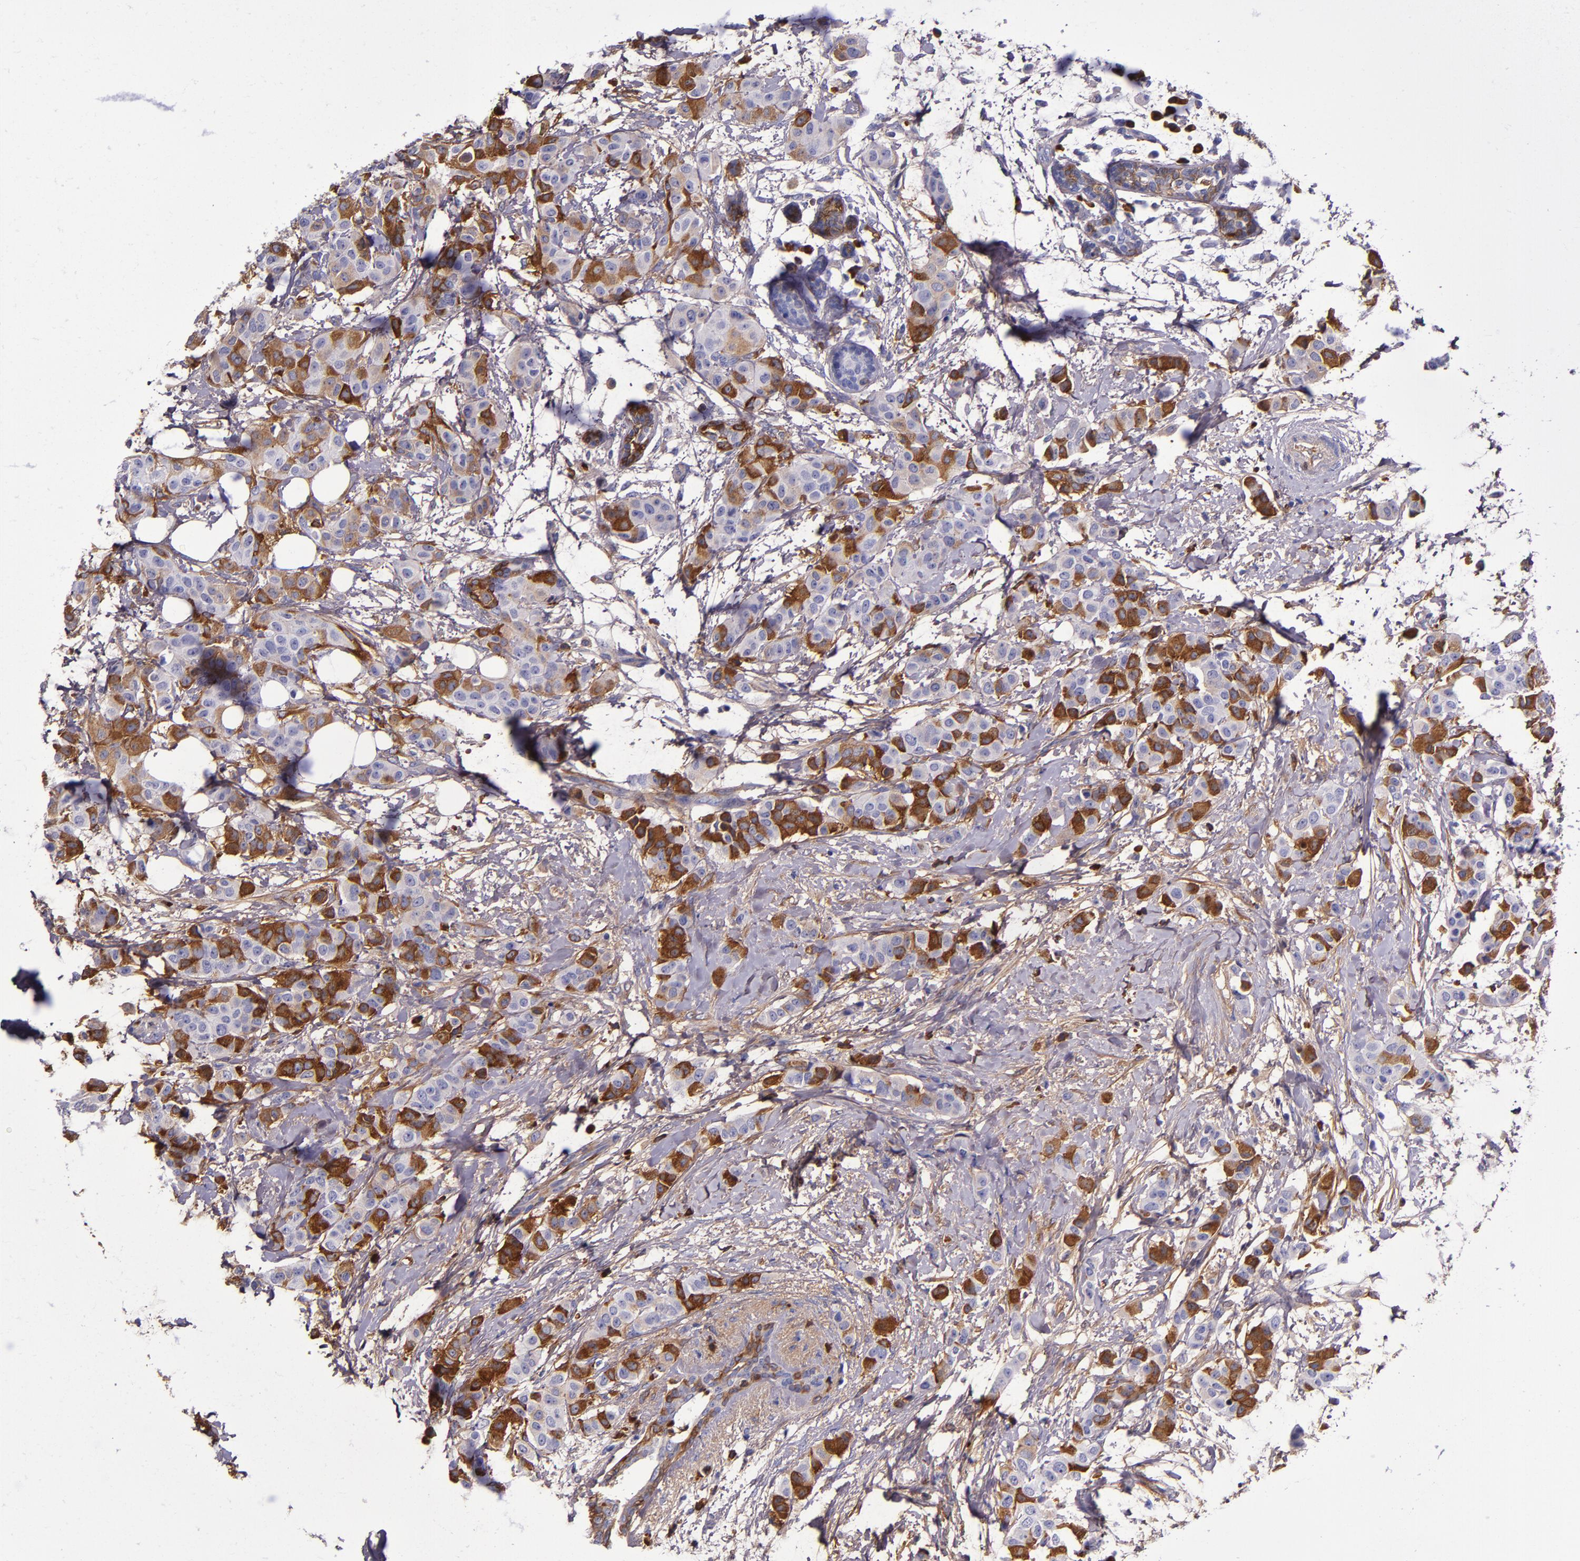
{"staining": {"intensity": "strong", "quantity": "<25%", "location": "cytoplasmic/membranous"}, "tissue": "breast cancer", "cell_type": "Tumor cells", "image_type": "cancer", "snomed": [{"axis": "morphology", "description": "Duct carcinoma"}, {"axis": "topography", "description": "Breast"}], "caption": "This is a photomicrograph of immunohistochemistry (IHC) staining of breast cancer, which shows strong staining in the cytoplasmic/membranous of tumor cells.", "gene": "CLEC3B", "patient": {"sex": "female", "age": 40}}